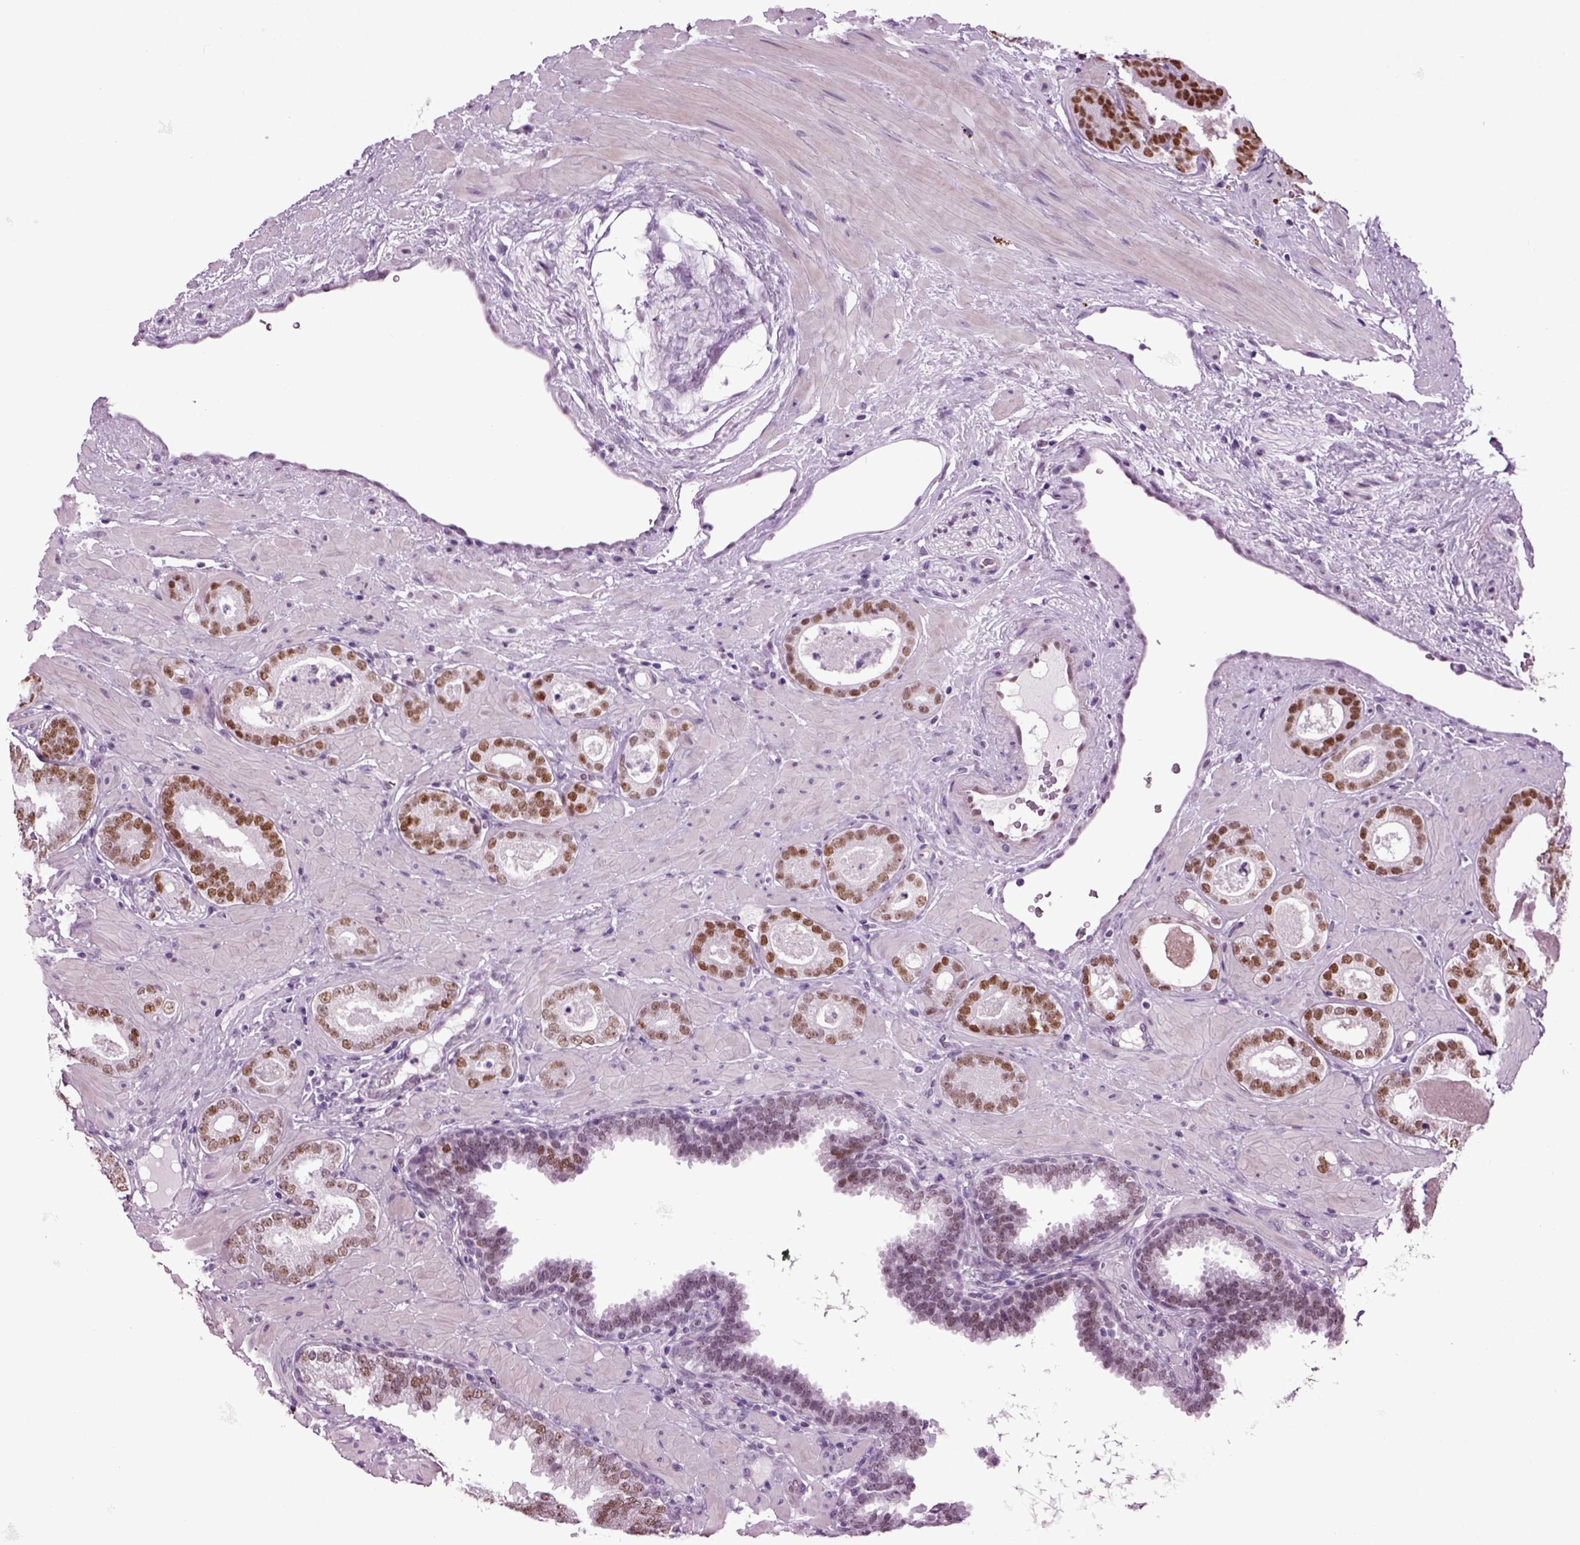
{"staining": {"intensity": "strong", "quantity": "<25%", "location": "nuclear"}, "tissue": "prostate cancer", "cell_type": "Tumor cells", "image_type": "cancer", "snomed": [{"axis": "morphology", "description": "Adenocarcinoma, Low grade"}, {"axis": "topography", "description": "Prostate"}], "caption": "Immunohistochemistry (IHC) image of neoplastic tissue: prostate cancer stained using immunohistochemistry (IHC) demonstrates medium levels of strong protein expression localized specifically in the nuclear of tumor cells, appearing as a nuclear brown color.", "gene": "RFX3", "patient": {"sex": "male", "age": 60}}